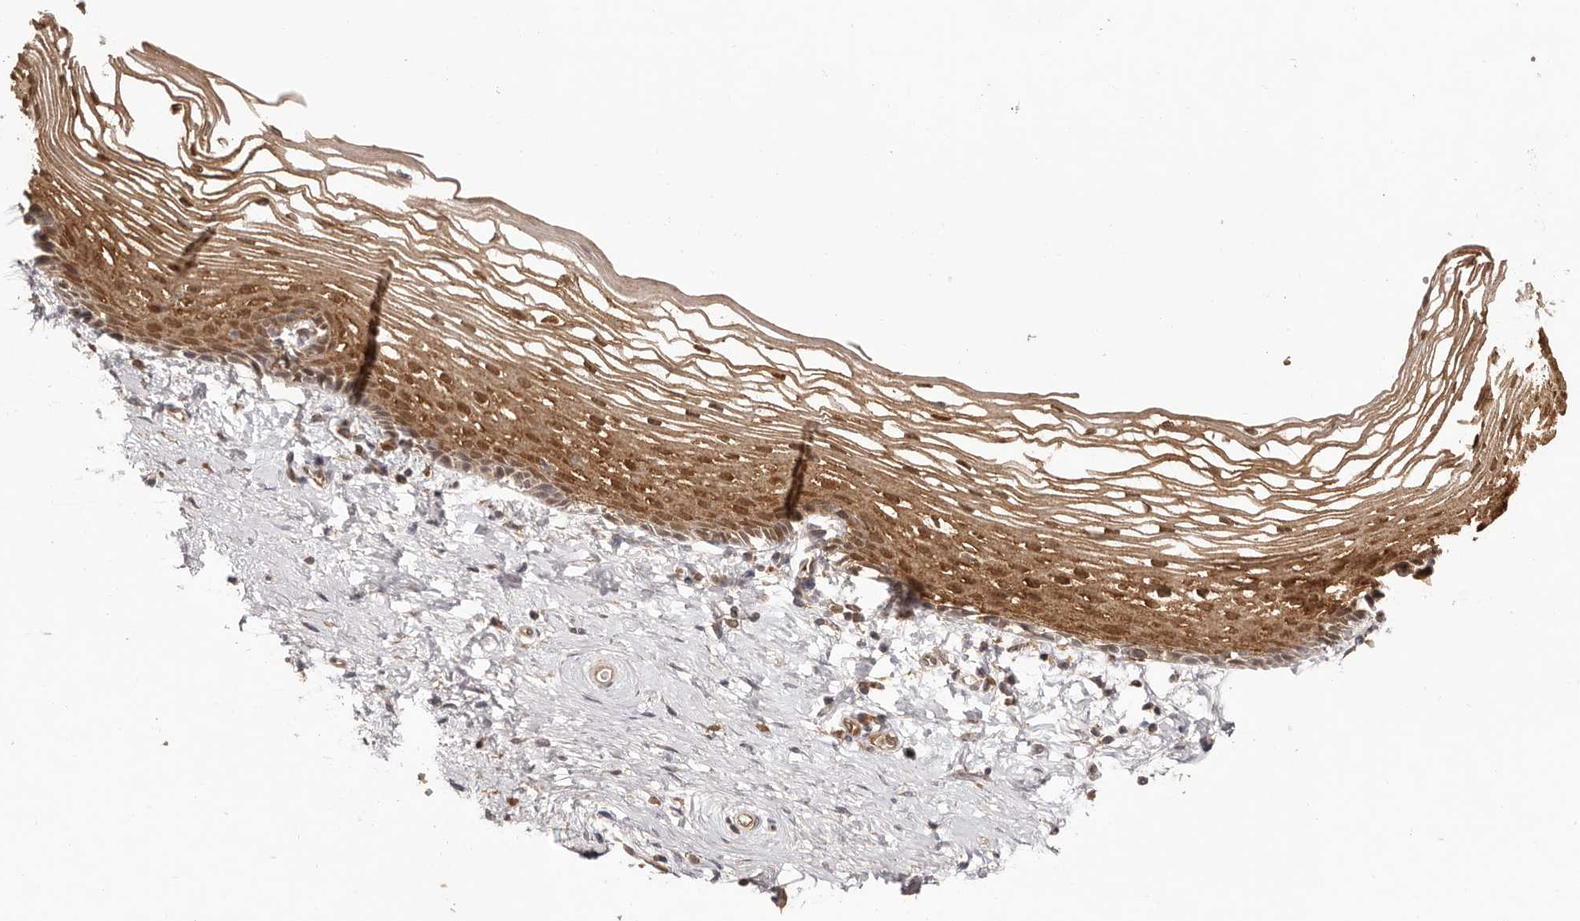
{"staining": {"intensity": "strong", "quantity": ">75%", "location": "cytoplasmic/membranous,nuclear"}, "tissue": "vagina", "cell_type": "Squamous epithelial cells", "image_type": "normal", "snomed": [{"axis": "morphology", "description": "Normal tissue, NOS"}, {"axis": "topography", "description": "Vagina"}], "caption": "Squamous epithelial cells display strong cytoplasmic/membranous,nuclear expression in approximately >75% of cells in benign vagina. Nuclei are stained in blue.", "gene": "UBR2", "patient": {"sex": "female", "age": 46}}